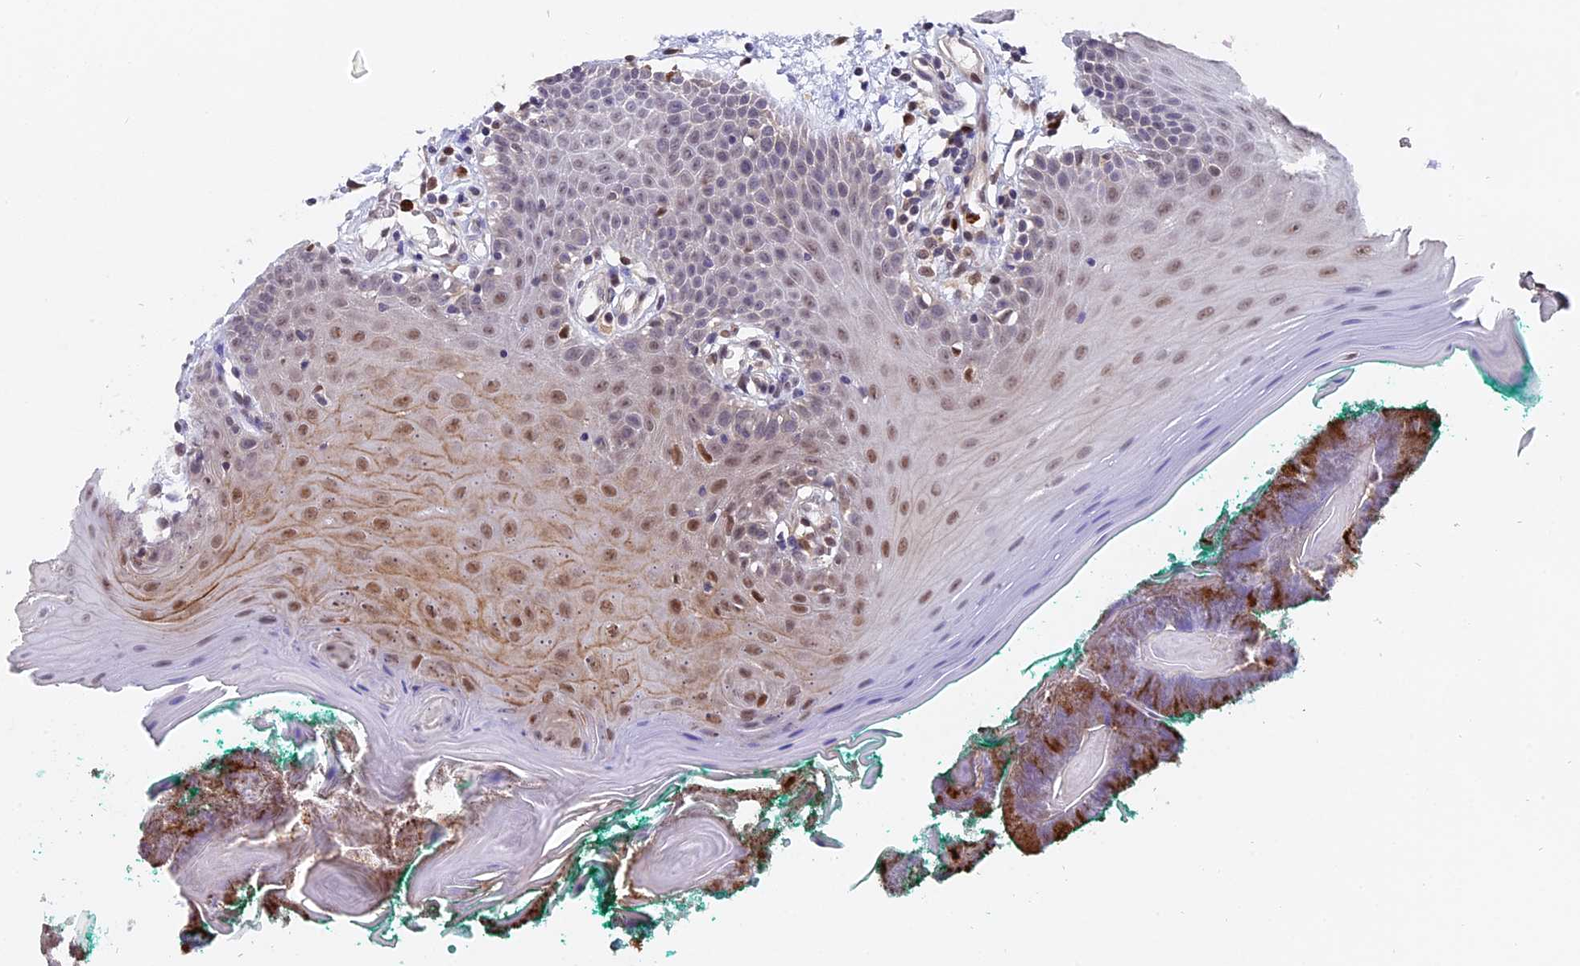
{"staining": {"intensity": "moderate", "quantity": "<25%", "location": "cytoplasmic/membranous,nuclear"}, "tissue": "oral mucosa", "cell_type": "Squamous epithelial cells", "image_type": "normal", "snomed": [{"axis": "morphology", "description": "Normal tissue, NOS"}, {"axis": "topography", "description": "Skeletal muscle"}, {"axis": "topography", "description": "Oral tissue"}], "caption": "Immunohistochemical staining of normal human oral mucosa shows low levels of moderate cytoplasmic/membranous,nuclear positivity in approximately <25% of squamous epithelial cells.", "gene": "FAM118B", "patient": {"sex": "male", "age": 58}}